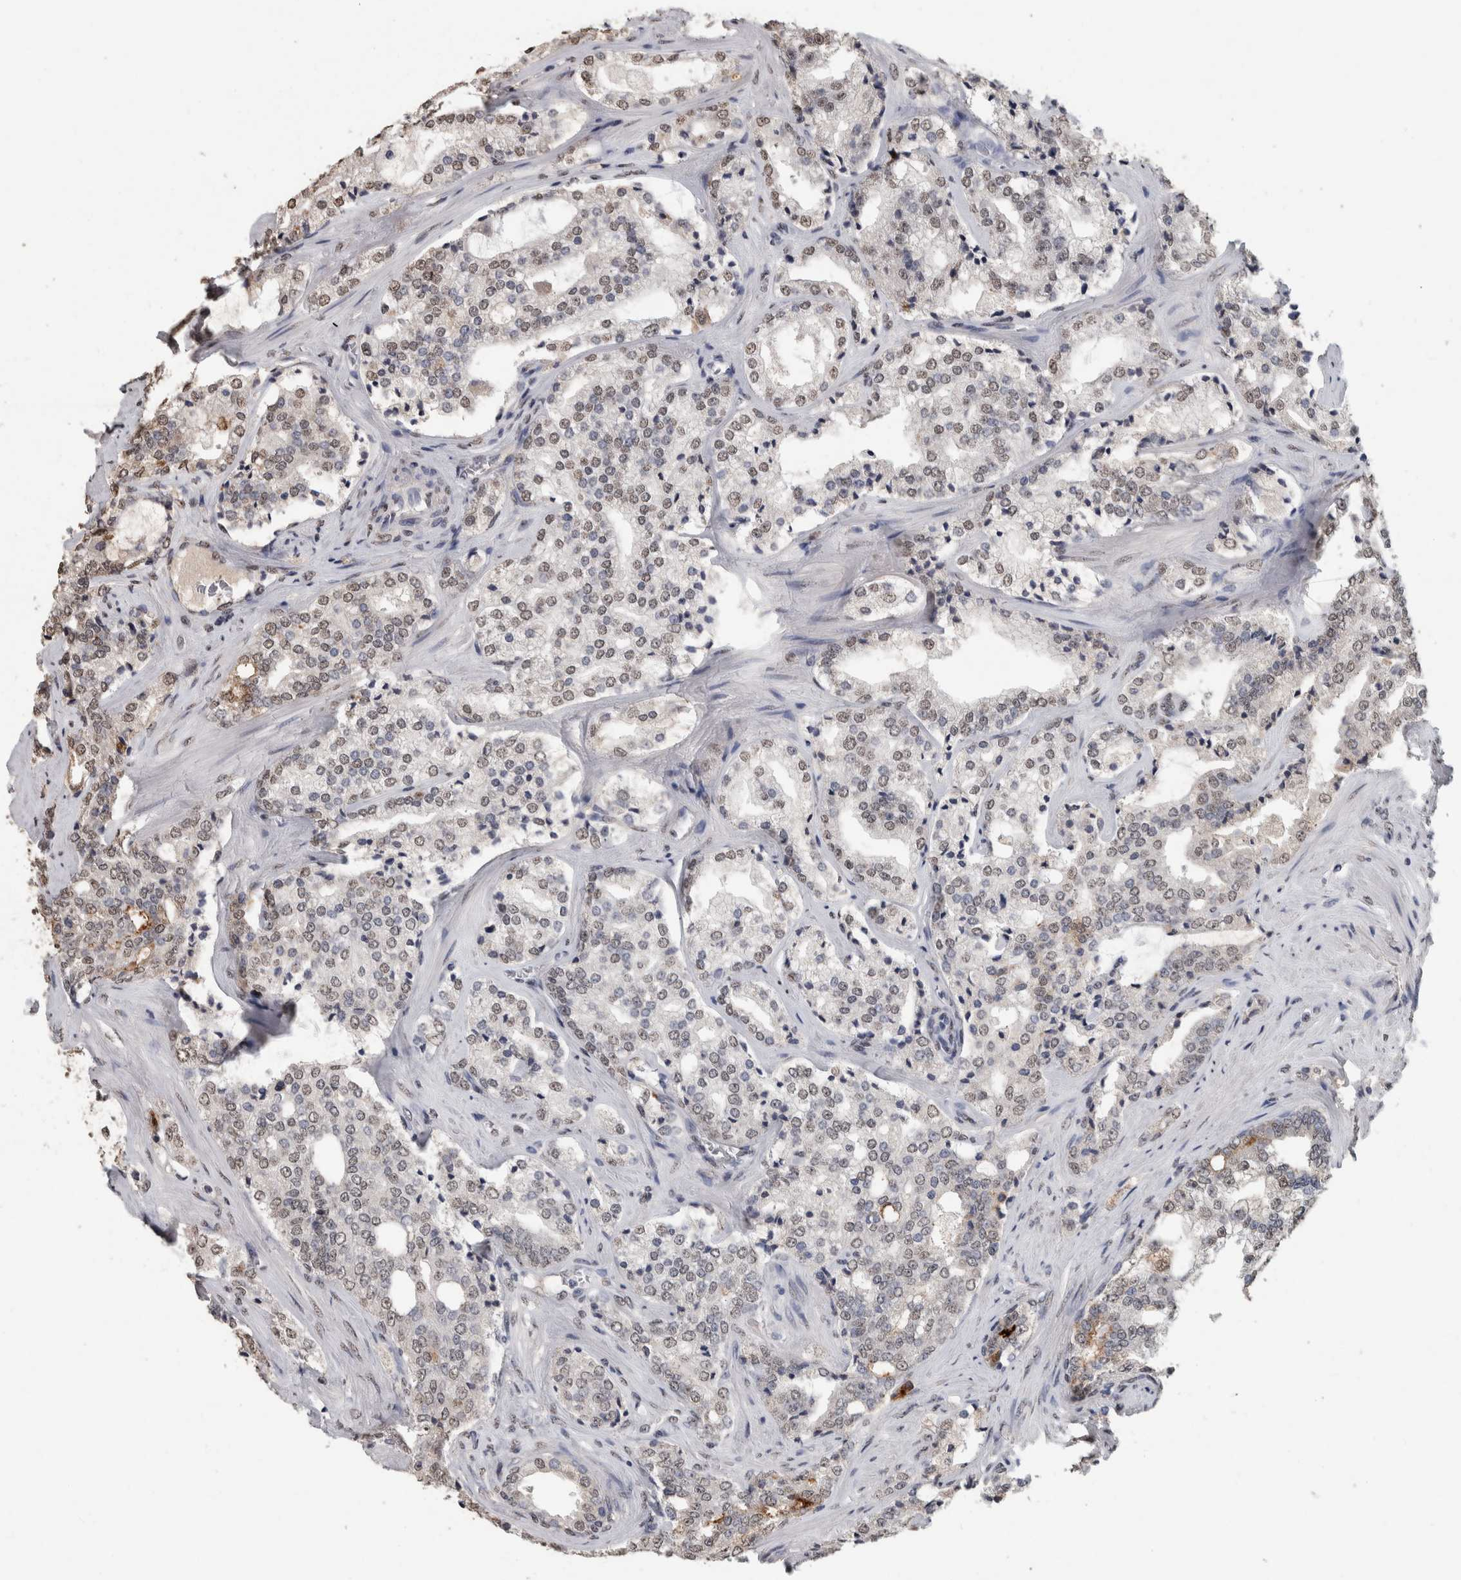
{"staining": {"intensity": "weak", "quantity": ">75%", "location": "nuclear"}, "tissue": "prostate cancer", "cell_type": "Tumor cells", "image_type": "cancer", "snomed": [{"axis": "morphology", "description": "Adenocarcinoma, High grade"}, {"axis": "topography", "description": "Prostate"}], "caption": "Weak nuclear protein expression is present in about >75% of tumor cells in prostate cancer (high-grade adenocarcinoma).", "gene": "LTBP1", "patient": {"sex": "male", "age": 64}}